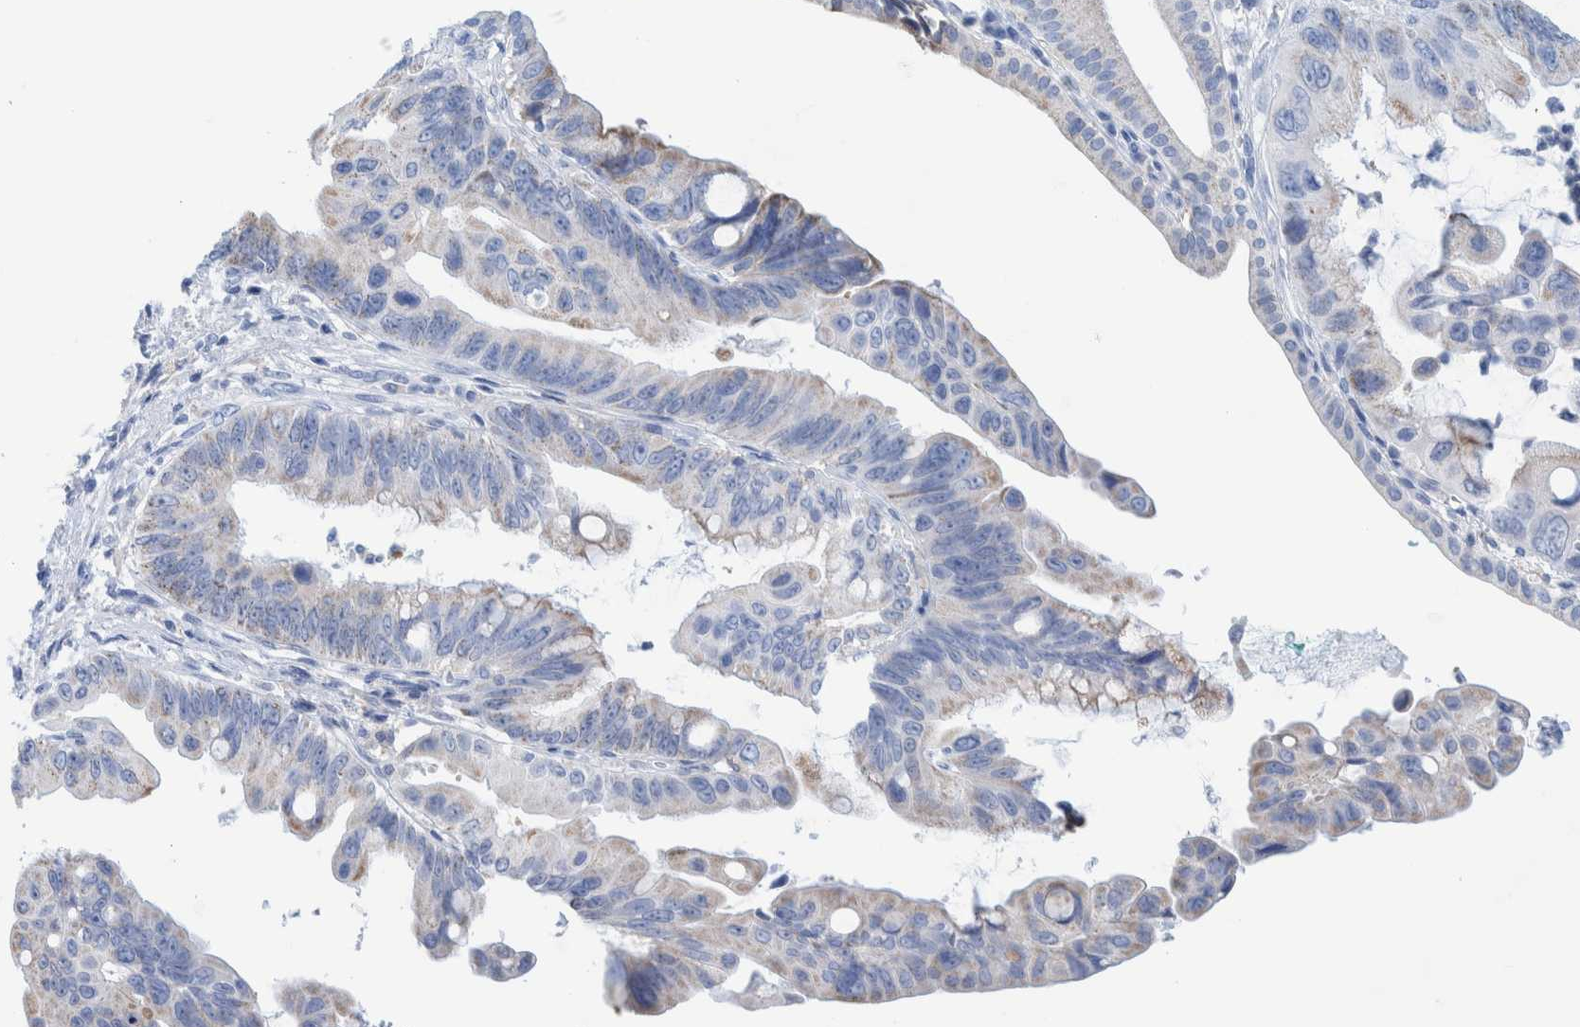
{"staining": {"intensity": "weak", "quantity": "25%-75%", "location": "cytoplasmic/membranous"}, "tissue": "pancreatic cancer", "cell_type": "Tumor cells", "image_type": "cancer", "snomed": [{"axis": "morphology", "description": "Adenocarcinoma, NOS"}, {"axis": "topography", "description": "Pancreas"}], "caption": "IHC photomicrograph of human adenocarcinoma (pancreatic) stained for a protein (brown), which displays low levels of weak cytoplasmic/membranous staining in about 25%-75% of tumor cells.", "gene": "KRT14", "patient": {"sex": "female", "age": 72}}